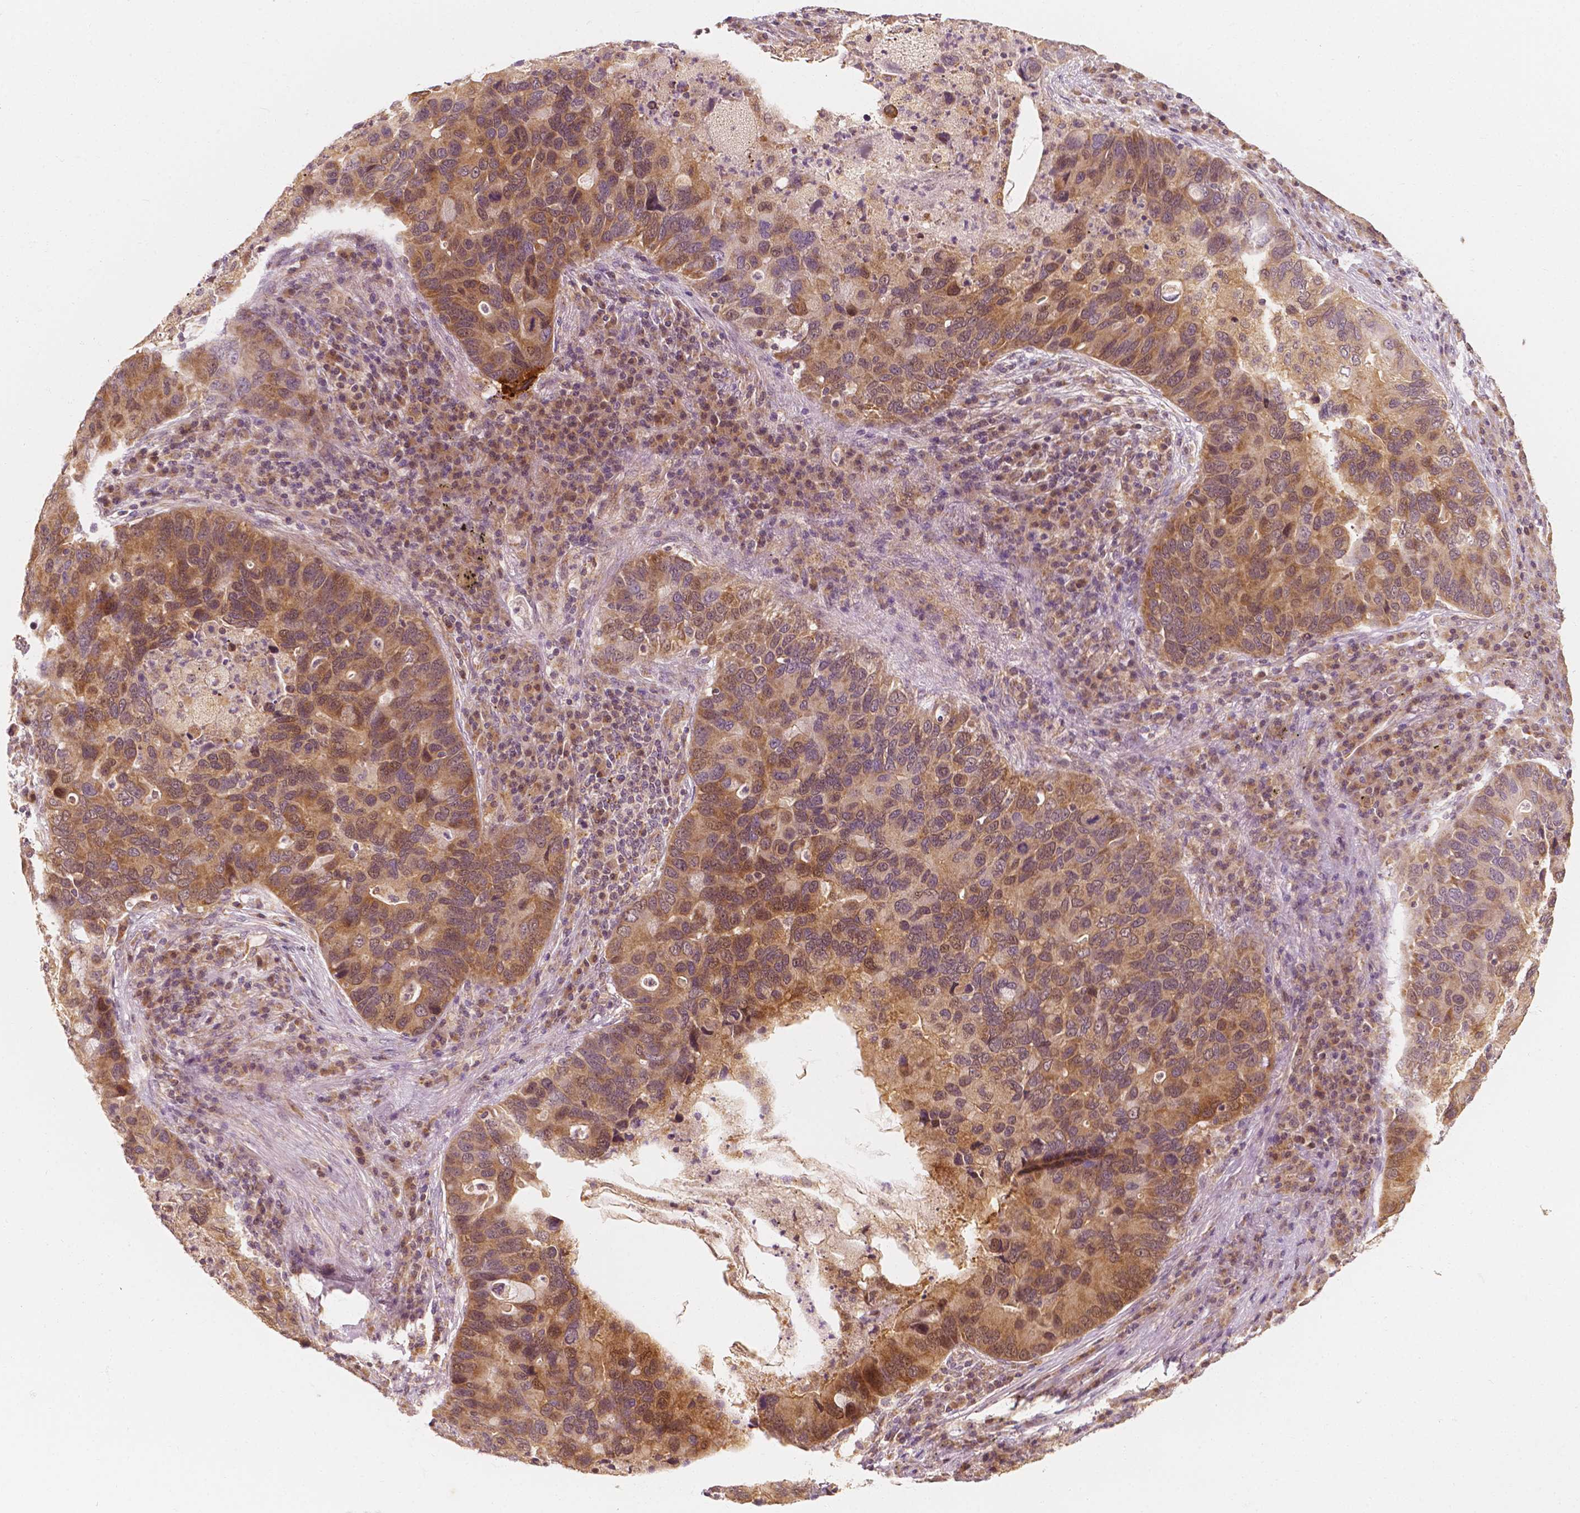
{"staining": {"intensity": "moderate", "quantity": ">75%", "location": "cytoplasmic/membranous"}, "tissue": "lung cancer", "cell_type": "Tumor cells", "image_type": "cancer", "snomed": [{"axis": "morphology", "description": "Adenocarcinoma, NOS"}, {"axis": "morphology", "description": "Adenocarcinoma, metastatic, NOS"}, {"axis": "topography", "description": "Lymph node"}, {"axis": "topography", "description": "Lung"}], "caption": "The micrograph reveals immunohistochemical staining of lung cancer (metastatic adenocarcinoma). There is moderate cytoplasmic/membranous expression is seen in about >75% of tumor cells.", "gene": "SHPK", "patient": {"sex": "female", "age": 54}}